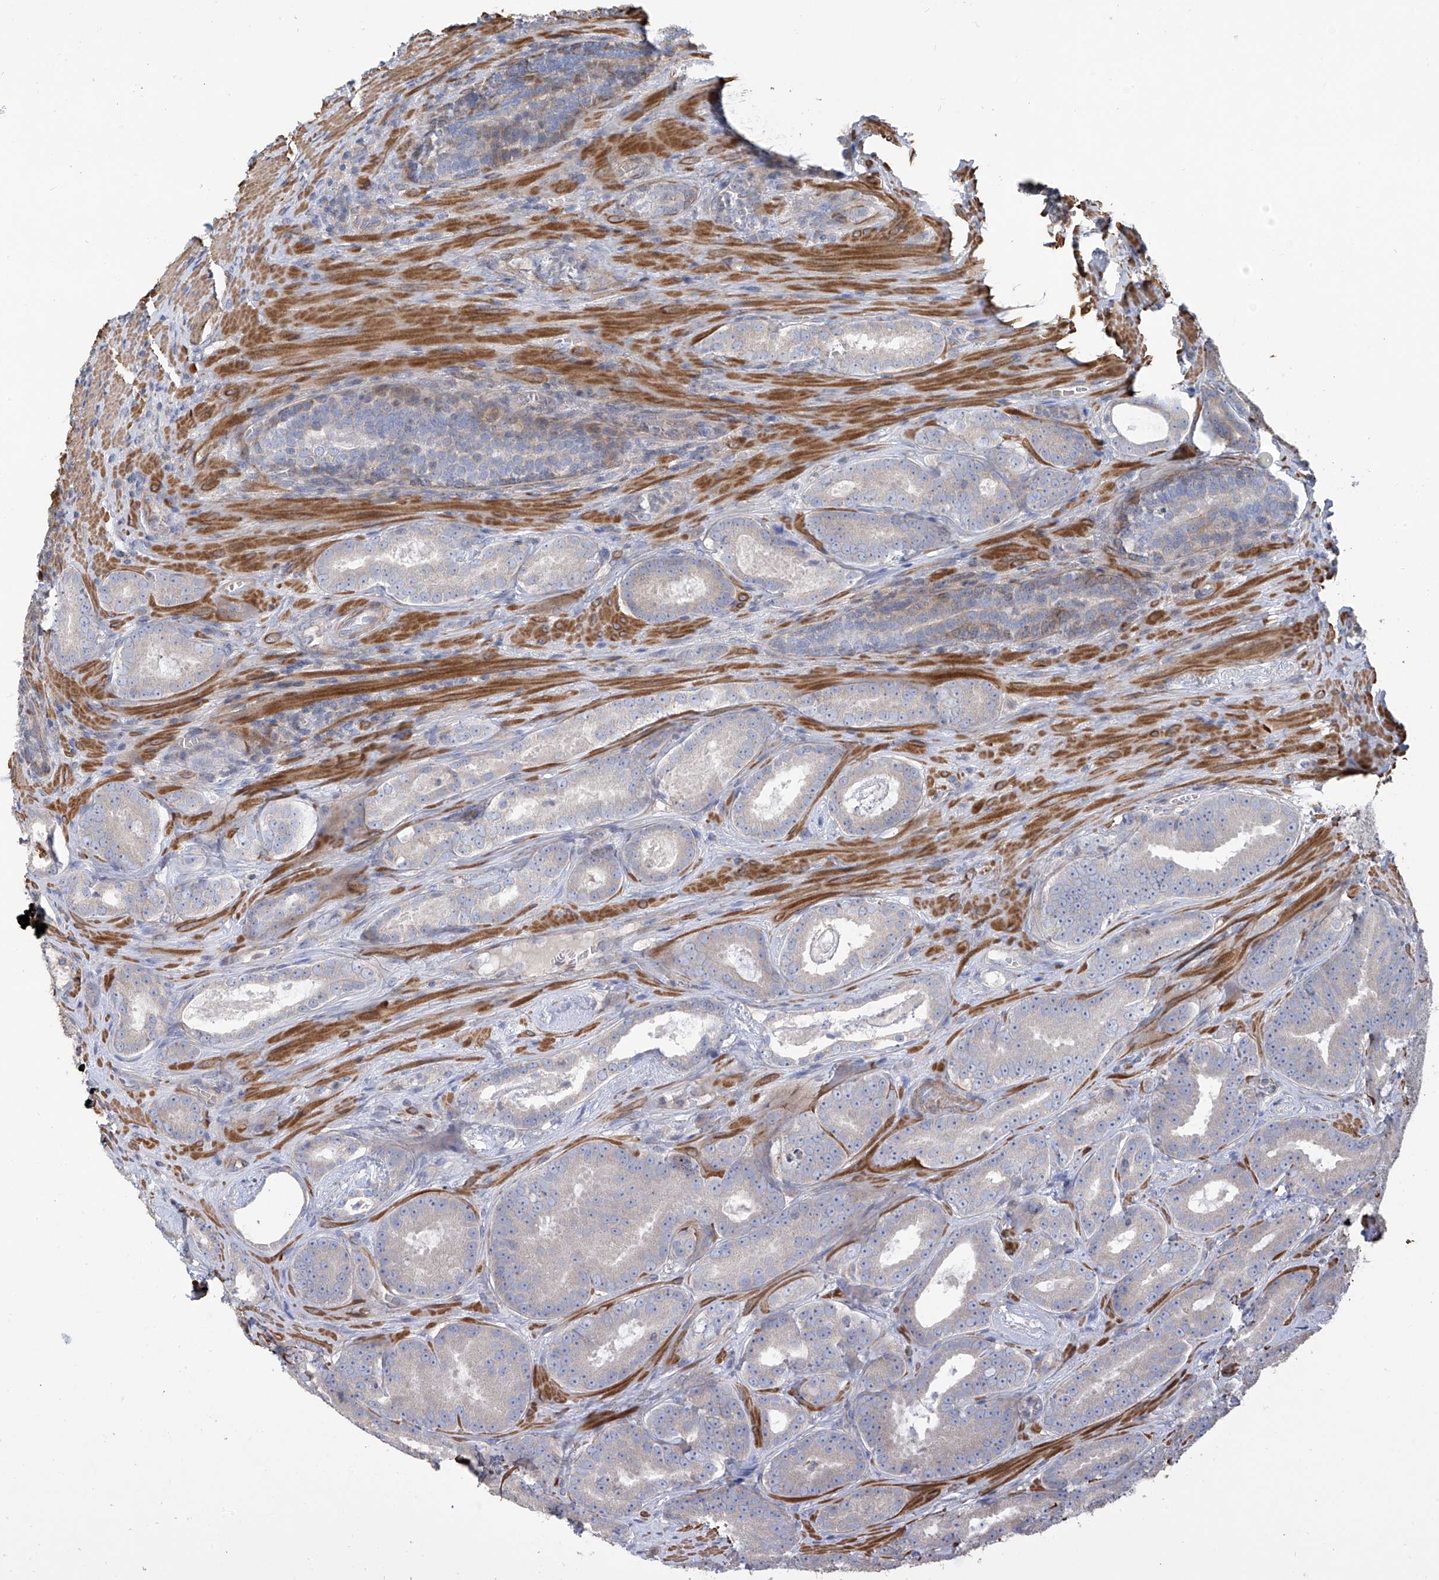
{"staining": {"intensity": "negative", "quantity": "none", "location": "none"}, "tissue": "prostate cancer", "cell_type": "Tumor cells", "image_type": "cancer", "snomed": [{"axis": "morphology", "description": "Adenocarcinoma, High grade"}, {"axis": "topography", "description": "Prostate"}], "caption": "There is no significant expression in tumor cells of prostate cancer. (Immunohistochemistry (ihc), brightfield microscopy, high magnification).", "gene": "SLC43A3", "patient": {"sex": "male", "age": 66}}